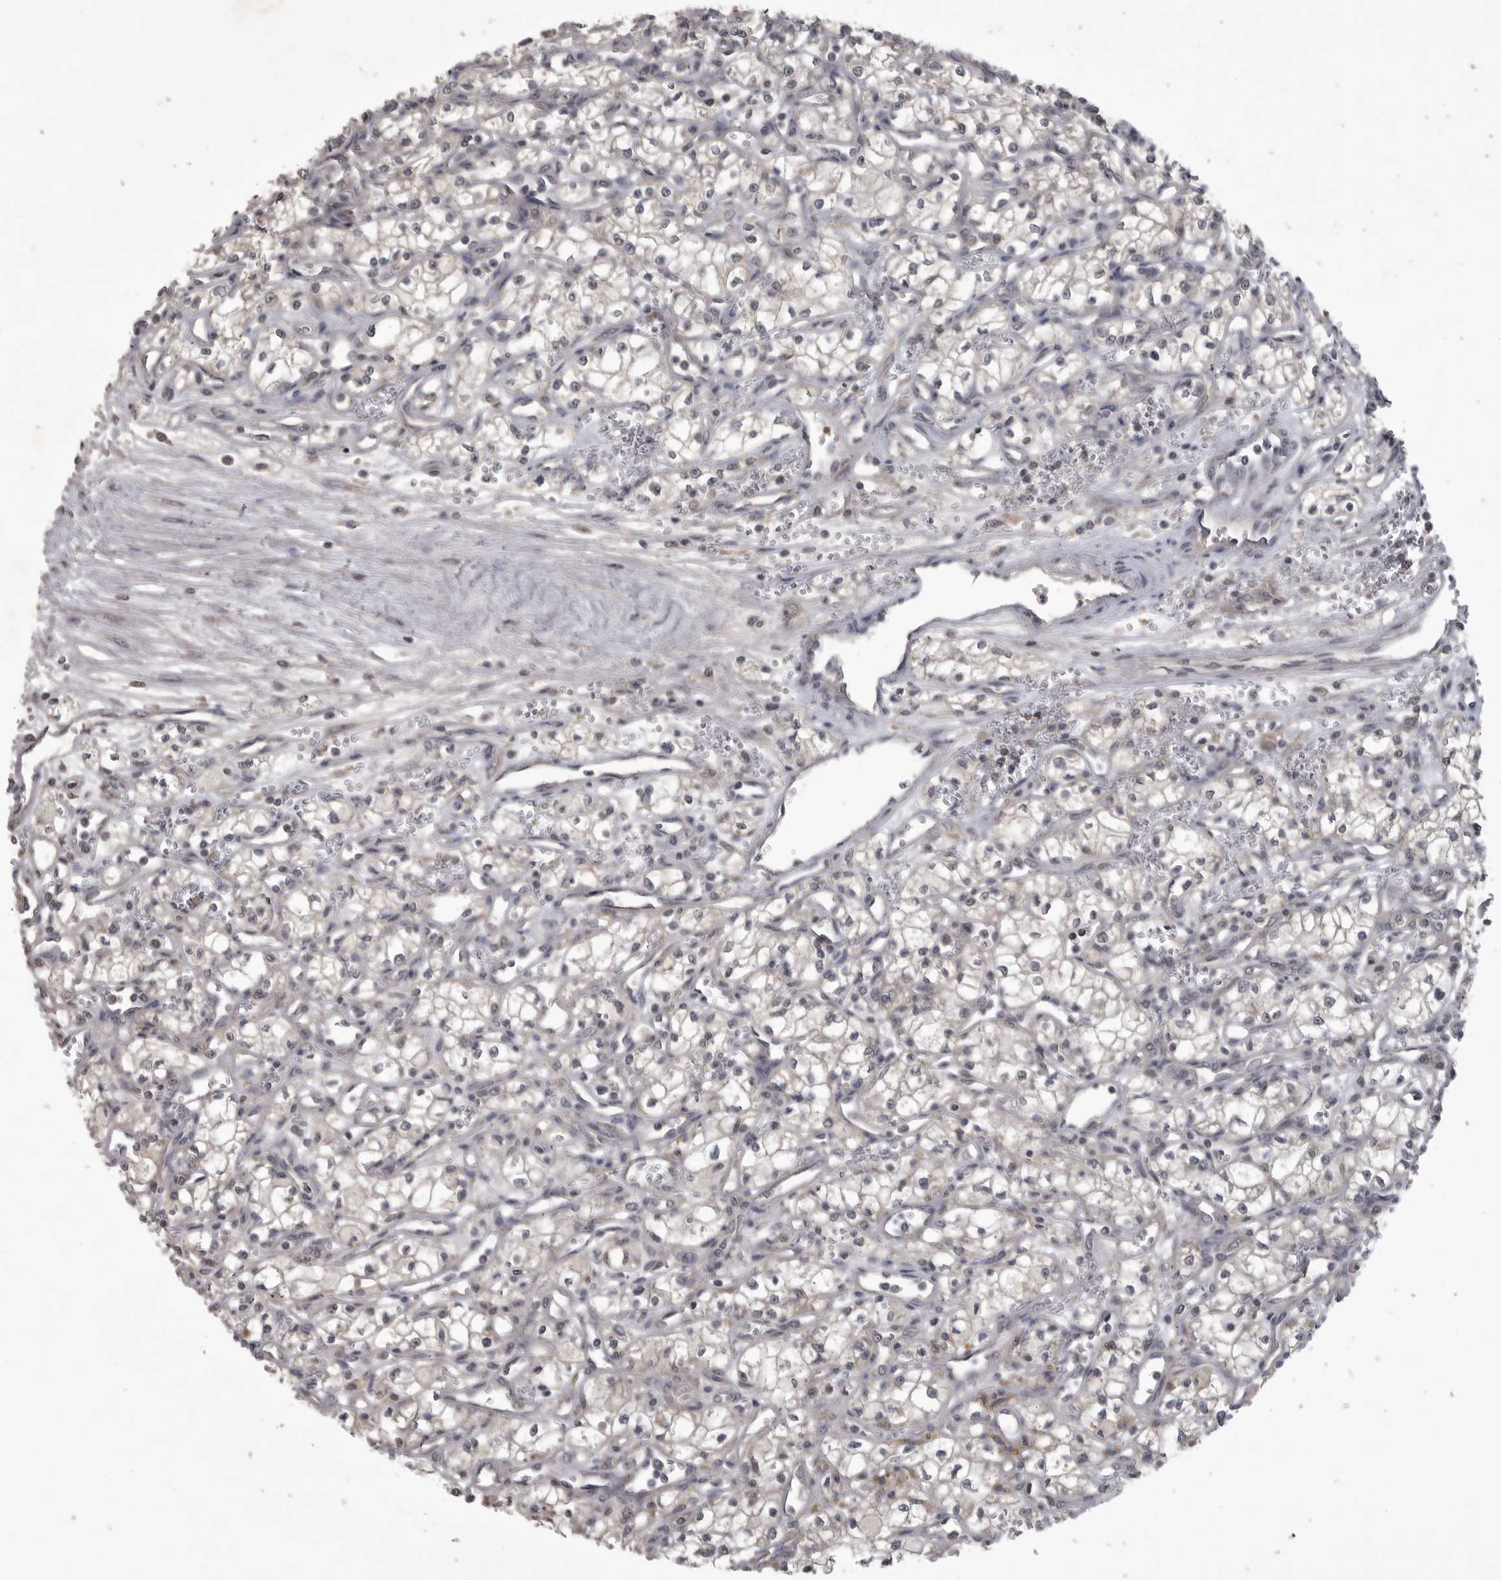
{"staining": {"intensity": "negative", "quantity": "none", "location": "none"}, "tissue": "renal cancer", "cell_type": "Tumor cells", "image_type": "cancer", "snomed": [{"axis": "morphology", "description": "Adenocarcinoma, NOS"}, {"axis": "topography", "description": "Kidney"}], "caption": "This is an immunohistochemistry image of human renal adenocarcinoma. There is no expression in tumor cells.", "gene": "ZNF114", "patient": {"sex": "male", "age": 59}}